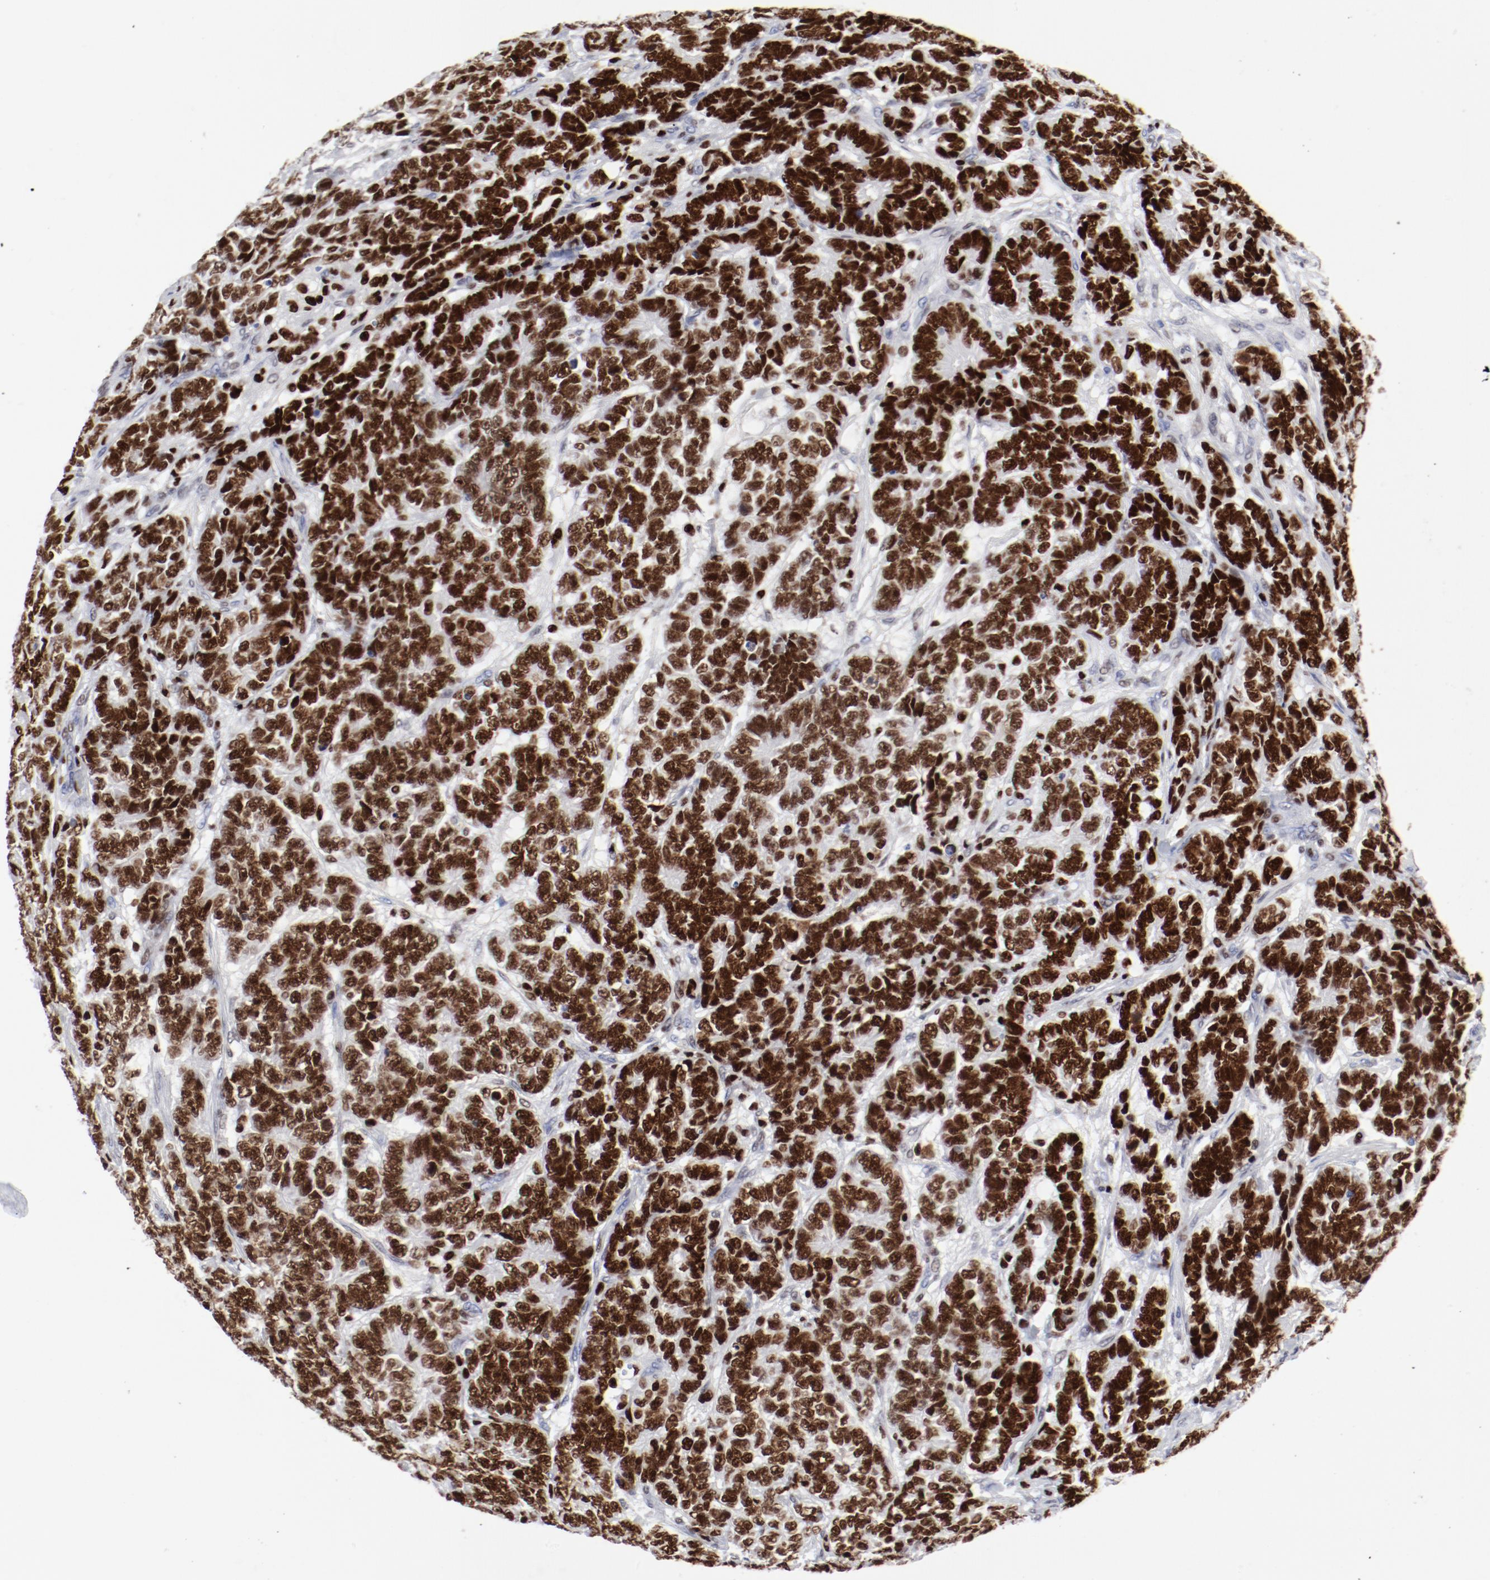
{"staining": {"intensity": "moderate", "quantity": ">75%", "location": "cytoplasmic/membranous,nuclear"}, "tissue": "testis cancer", "cell_type": "Tumor cells", "image_type": "cancer", "snomed": [{"axis": "morphology", "description": "Carcinoma, Embryonal, NOS"}, {"axis": "topography", "description": "Testis"}], "caption": "IHC histopathology image of neoplastic tissue: testis embryonal carcinoma stained using IHC shows medium levels of moderate protein expression localized specifically in the cytoplasmic/membranous and nuclear of tumor cells, appearing as a cytoplasmic/membranous and nuclear brown color.", "gene": "SMARCC2", "patient": {"sex": "male", "age": 26}}